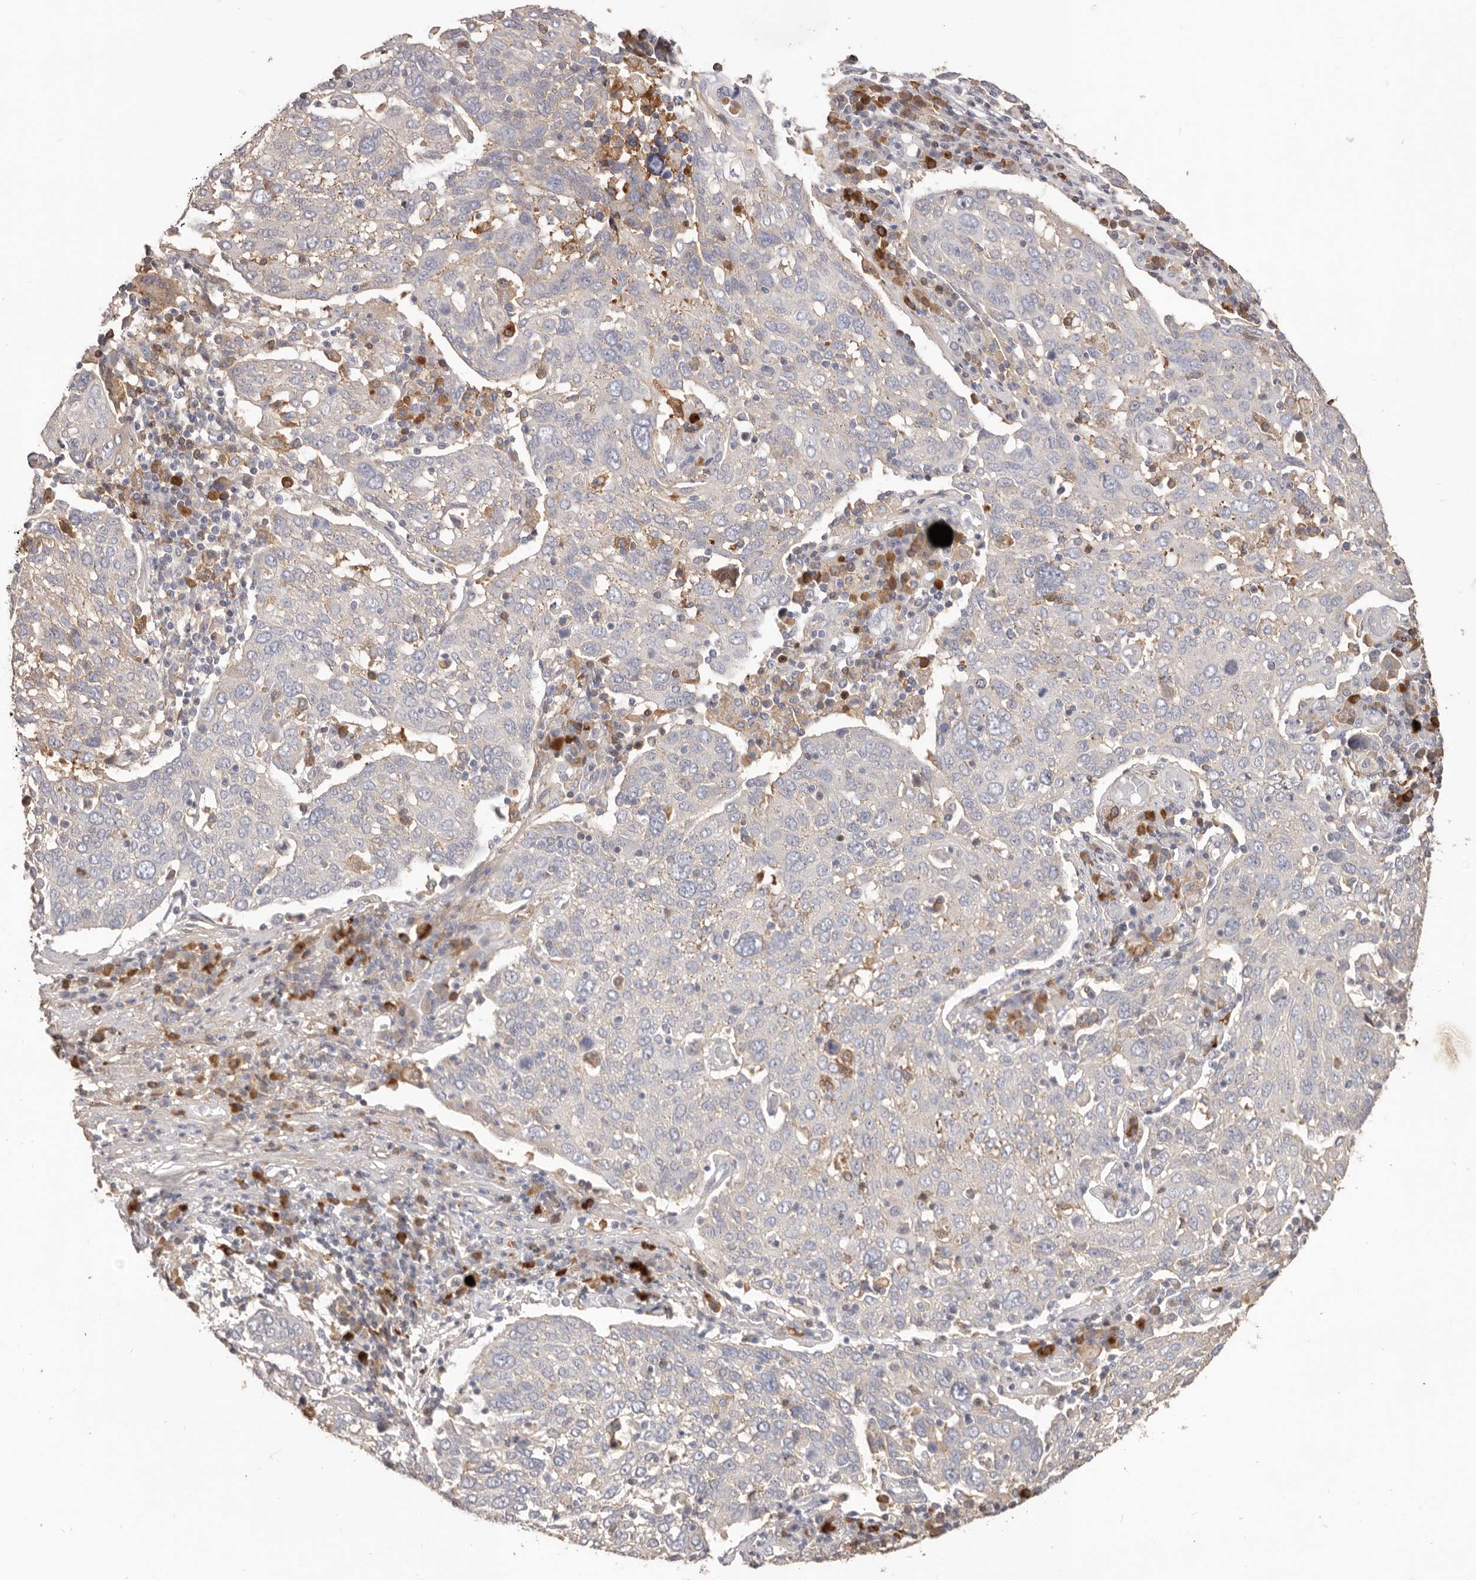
{"staining": {"intensity": "negative", "quantity": "none", "location": "none"}, "tissue": "lung cancer", "cell_type": "Tumor cells", "image_type": "cancer", "snomed": [{"axis": "morphology", "description": "Squamous cell carcinoma, NOS"}, {"axis": "topography", "description": "Lung"}], "caption": "Micrograph shows no significant protein positivity in tumor cells of lung cancer (squamous cell carcinoma).", "gene": "HCAR2", "patient": {"sex": "male", "age": 65}}